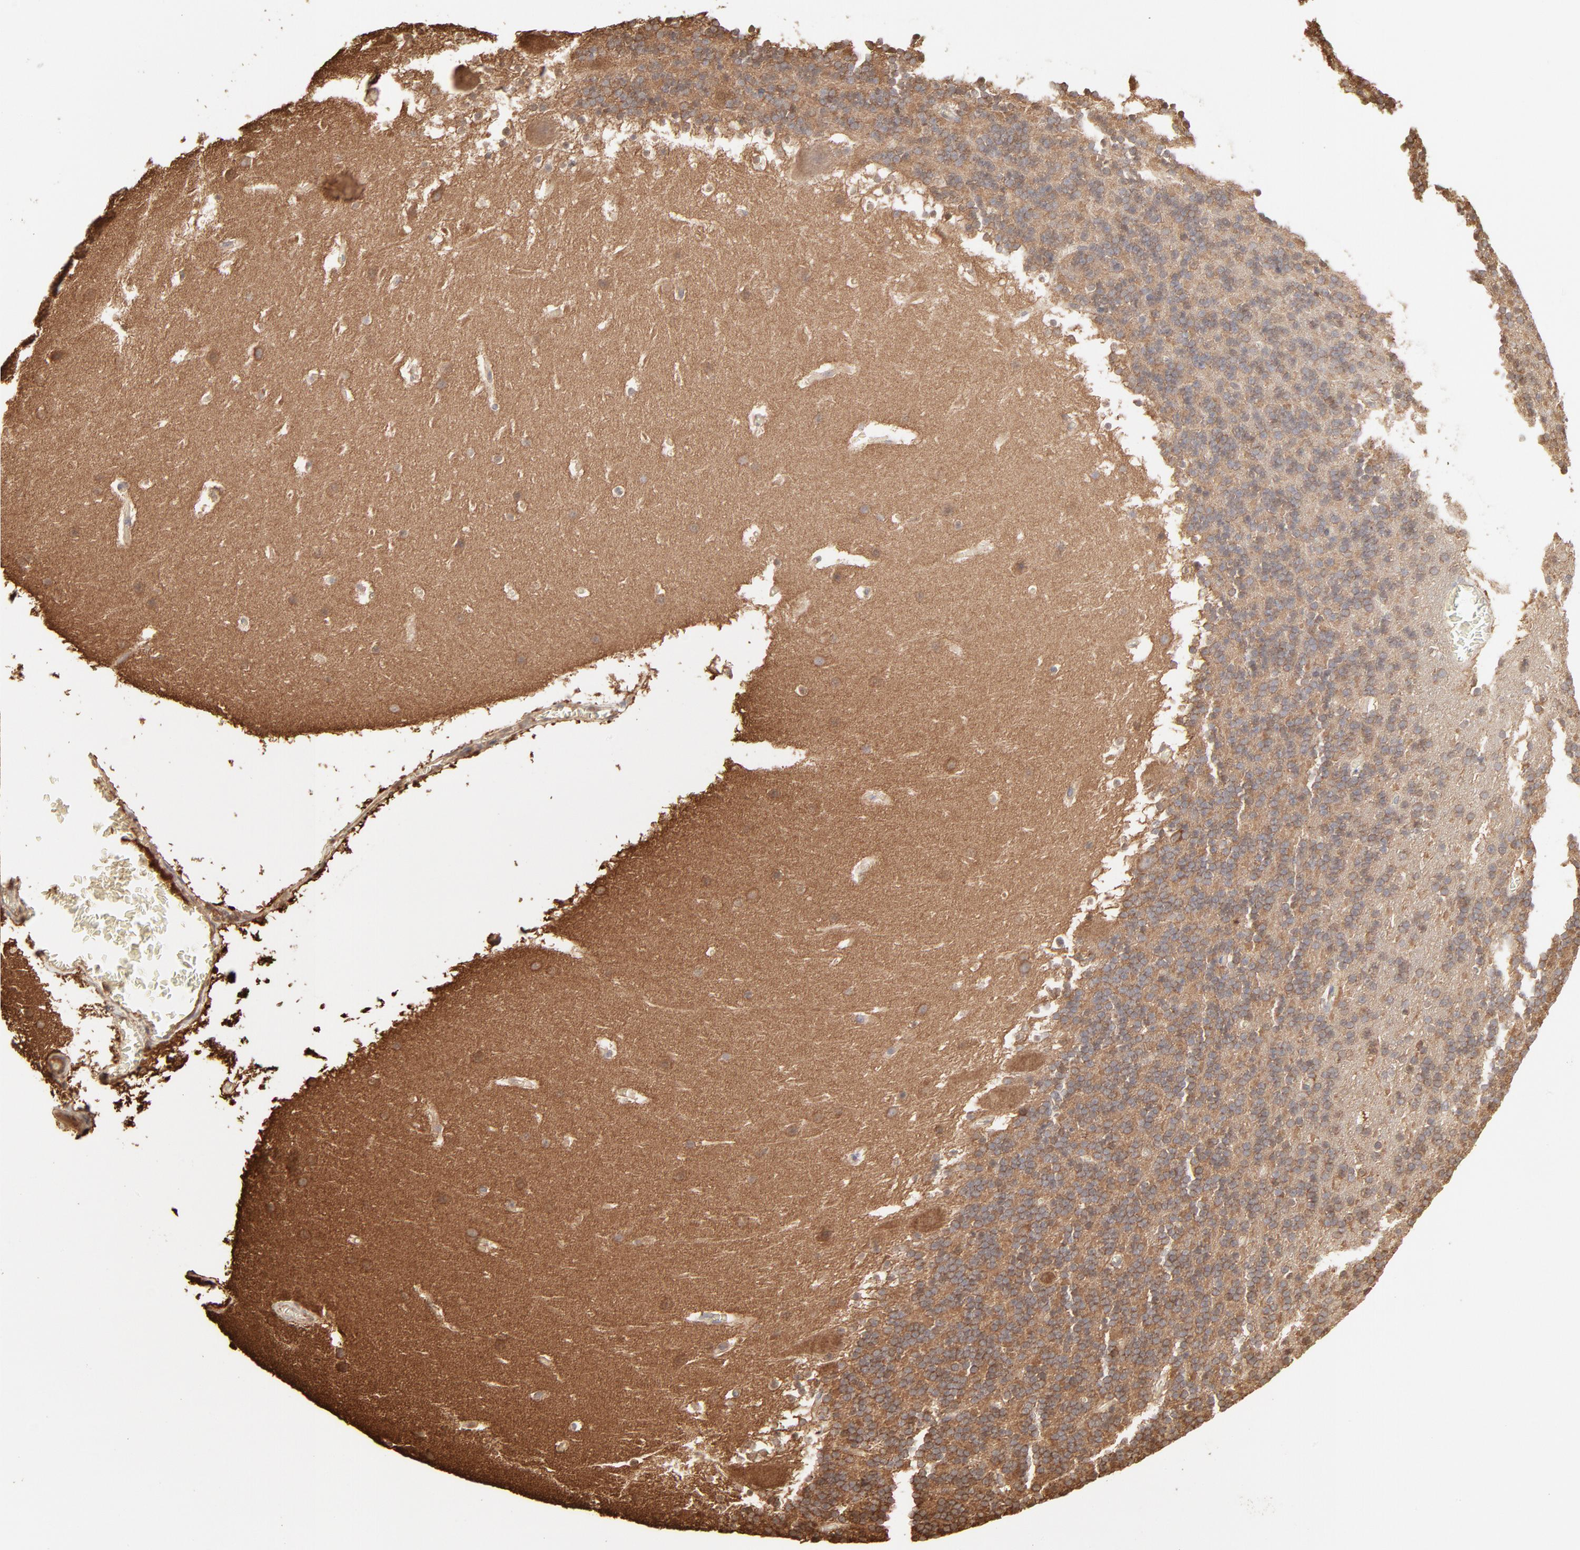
{"staining": {"intensity": "moderate", "quantity": ">75%", "location": "cytoplasmic/membranous"}, "tissue": "cerebellum", "cell_type": "Cells in granular layer", "image_type": "normal", "snomed": [{"axis": "morphology", "description": "Normal tissue, NOS"}, {"axis": "topography", "description": "Cerebellum"}], "caption": "Cerebellum stained with a brown dye reveals moderate cytoplasmic/membranous positive positivity in approximately >75% of cells in granular layer.", "gene": "PPP2CA", "patient": {"sex": "male", "age": 45}}